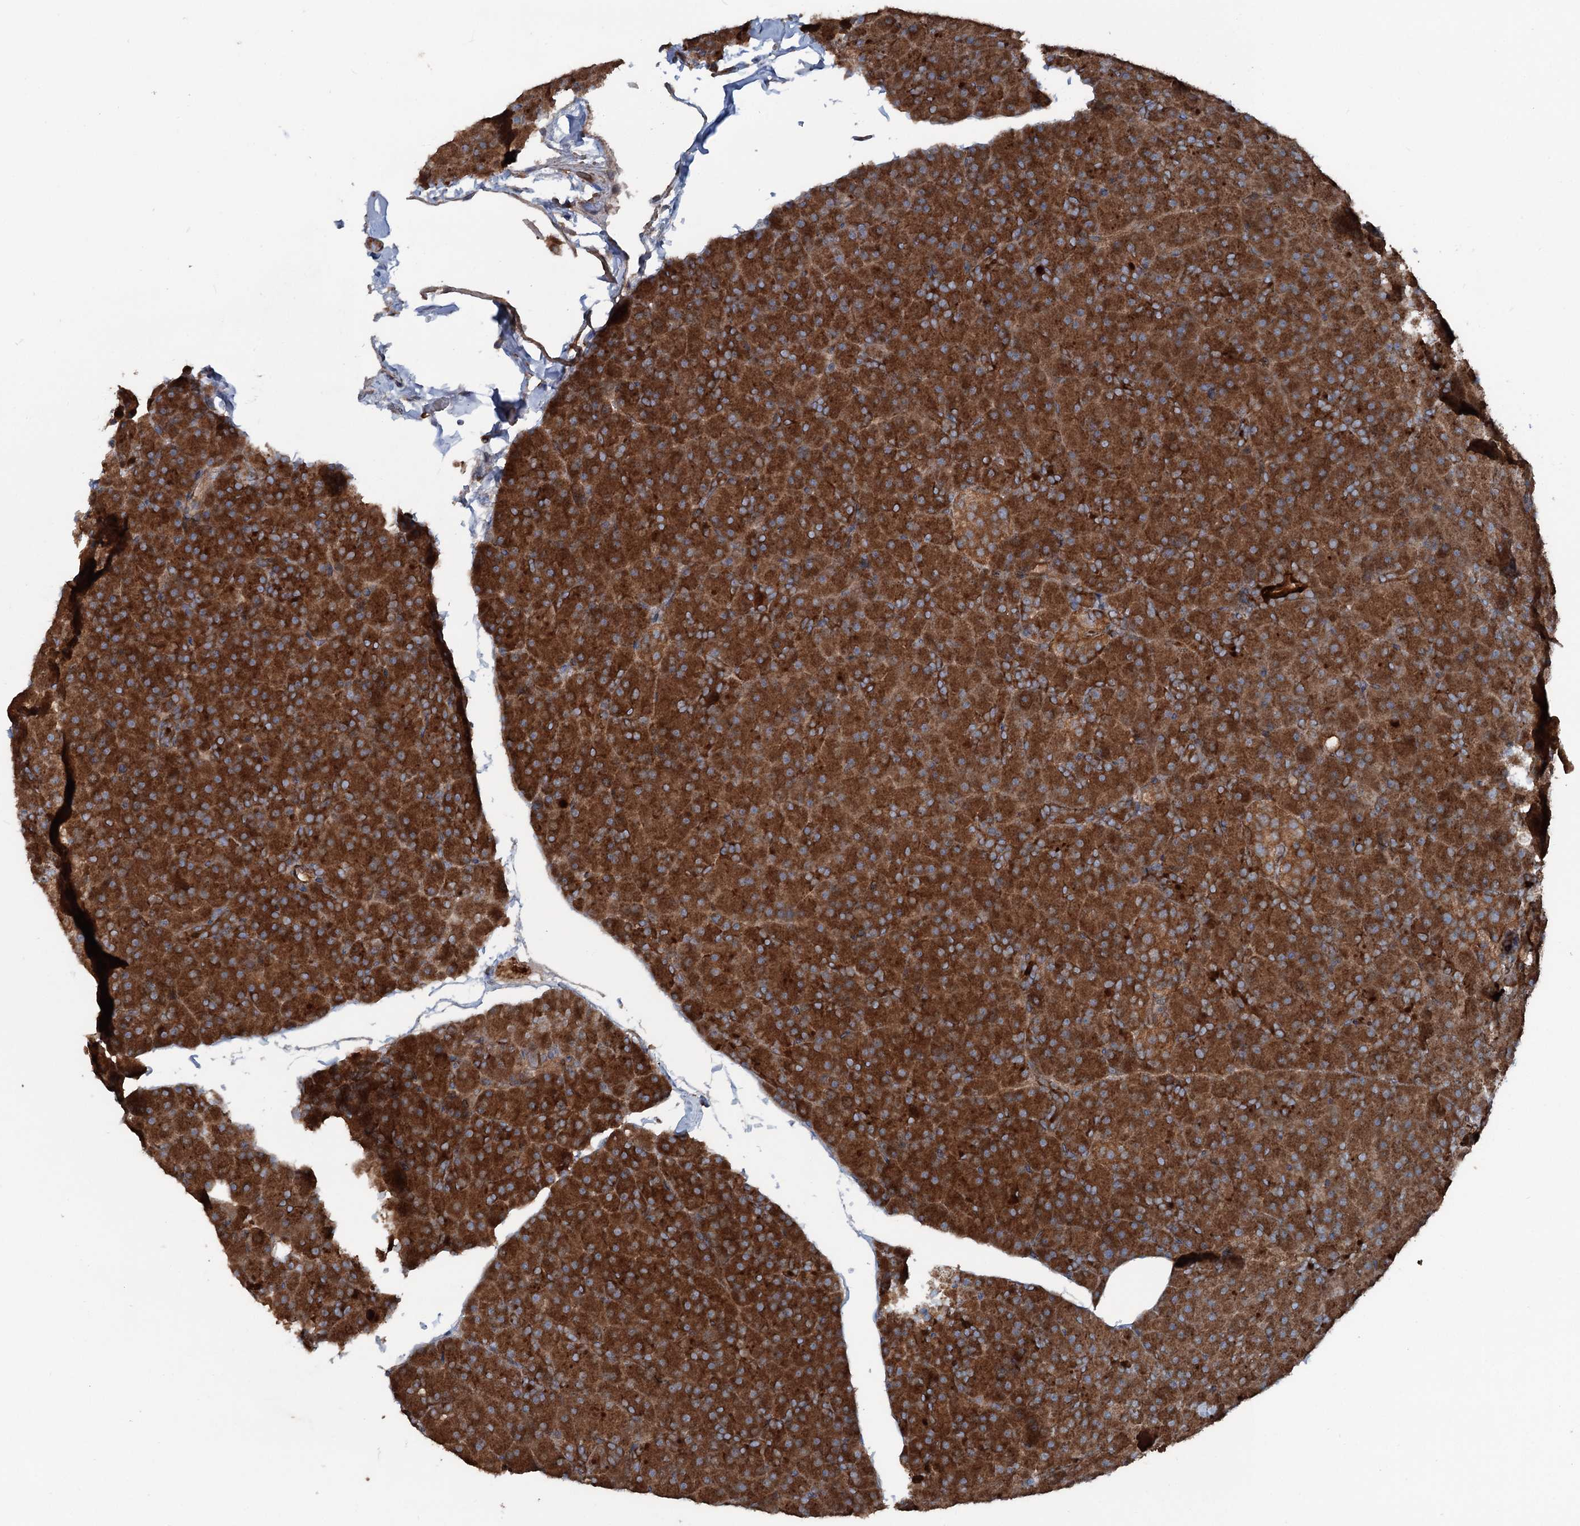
{"staining": {"intensity": "strong", "quantity": ">75%", "location": "cytoplasmic/membranous"}, "tissue": "pancreas", "cell_type": "Exocrine glandular cells", "image_type": "normal", "snomed": [{"axis": "morphology", "description": "Normal tissue, NOS"}, {"axis": "topography", "description": "Pancreas"}], "caption": "DAB immunohistochemical staining of unremarkable pancreas demonstrates strong cytoplasmic/membranous protein staining in approximately >75% of exocrine glandular cells.", "gene": "RNF214", "patient": {"sex": "male", "age": 36}}